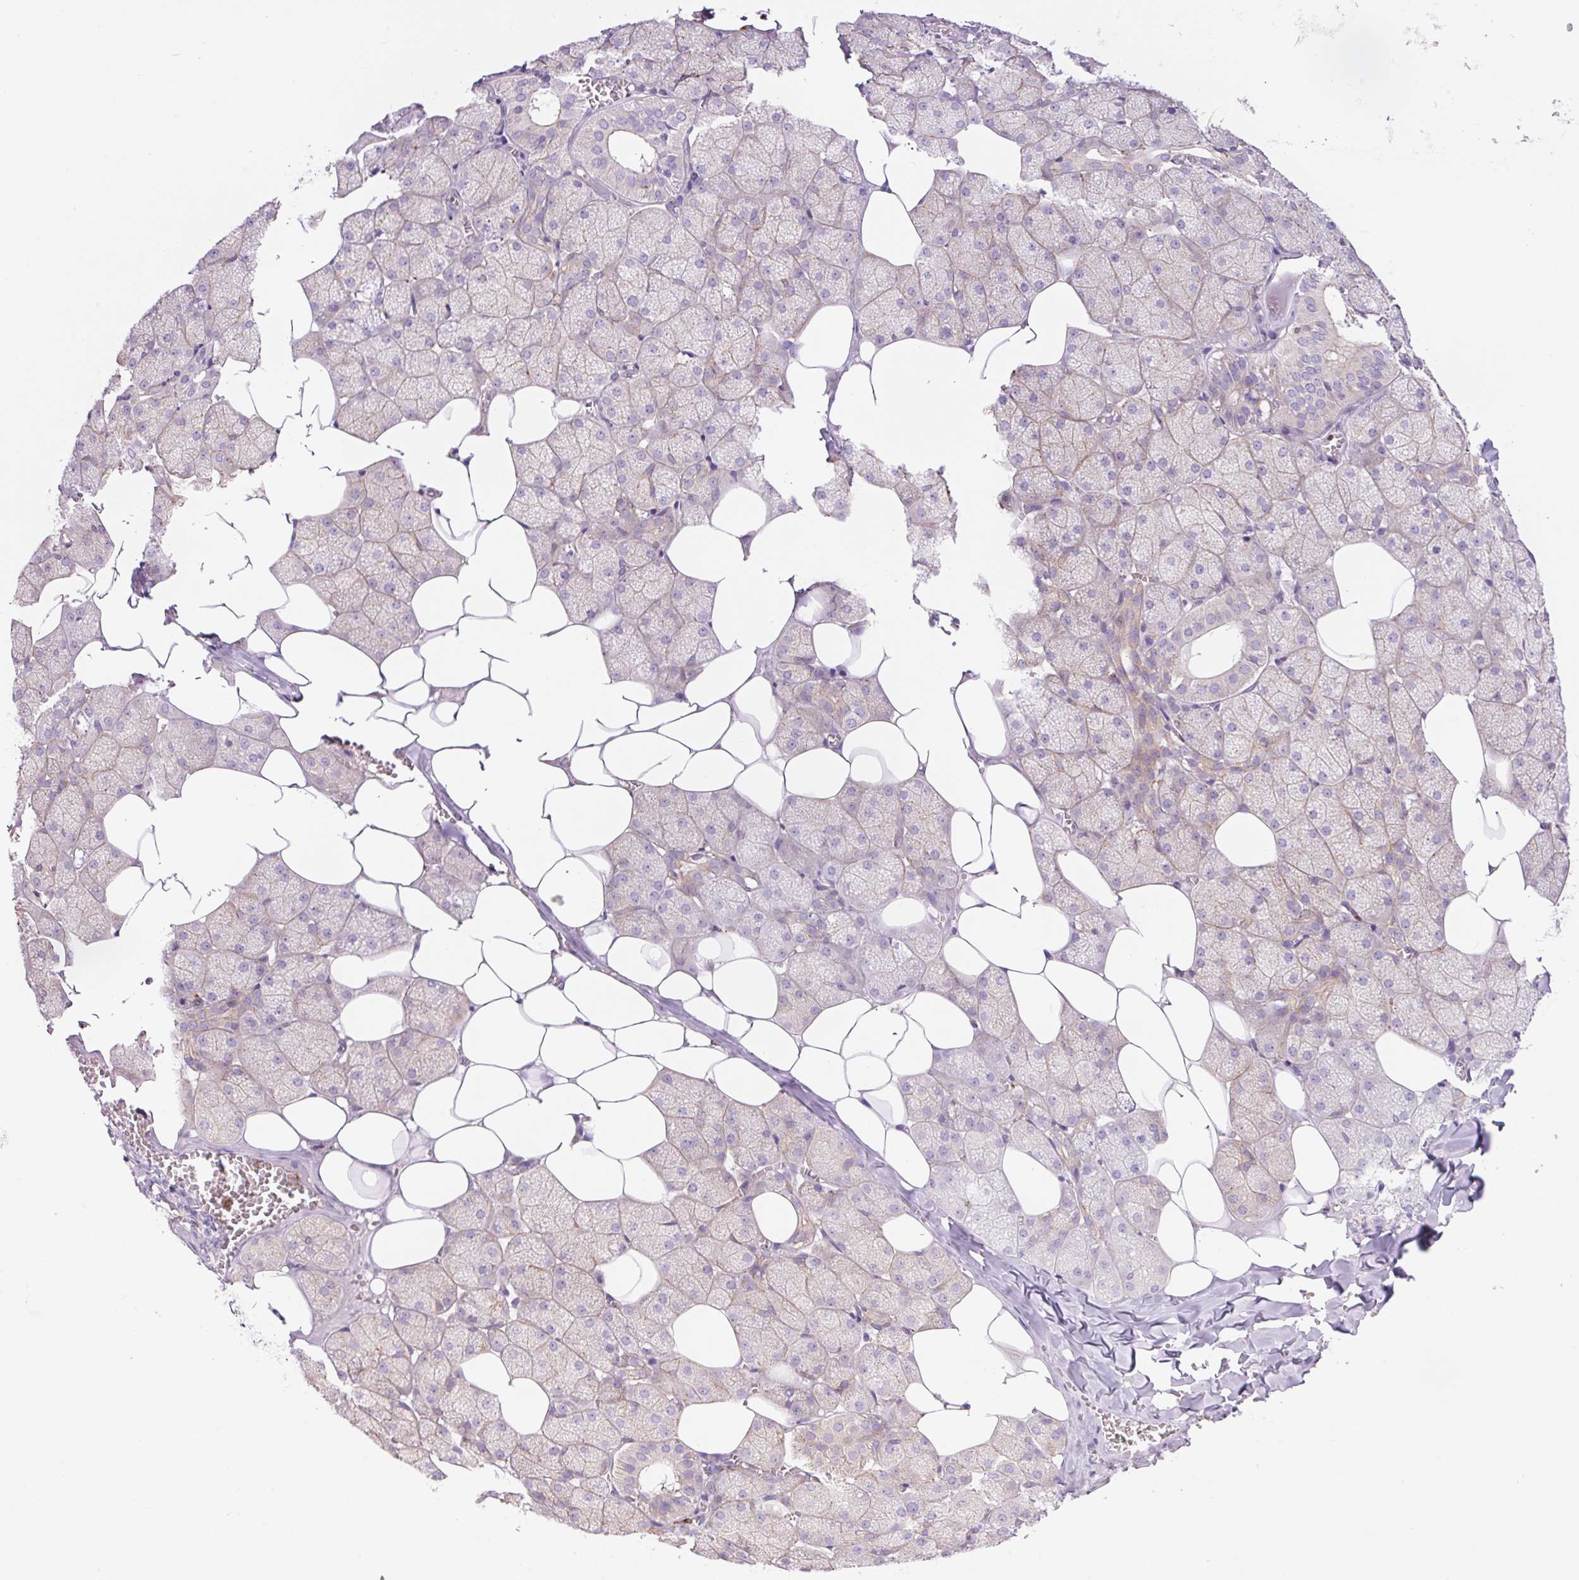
{"staining": {"intensity": "weak", "quantity": "<25%", "location": "cytoplasmic/membranous"}, "tissue": "salivary gland", "cell_type": "Glandular cells", "image_type": "normal", "snomed": [{"axis": "morphology", "description": "Normal tissue, NOS"}, {"axis": "topography", "description": "Salivary gland"}, {"axis": "topography", "description": "Peripheral nerve tissue"}], "caption": "A high-resolution photomicrograph shows immunohistochemistry staining of normal salivary gland, which displays no significant staining in glandular cells.", "gene": "SH2D6", "patient": {"sex": "male", "age": 38}}